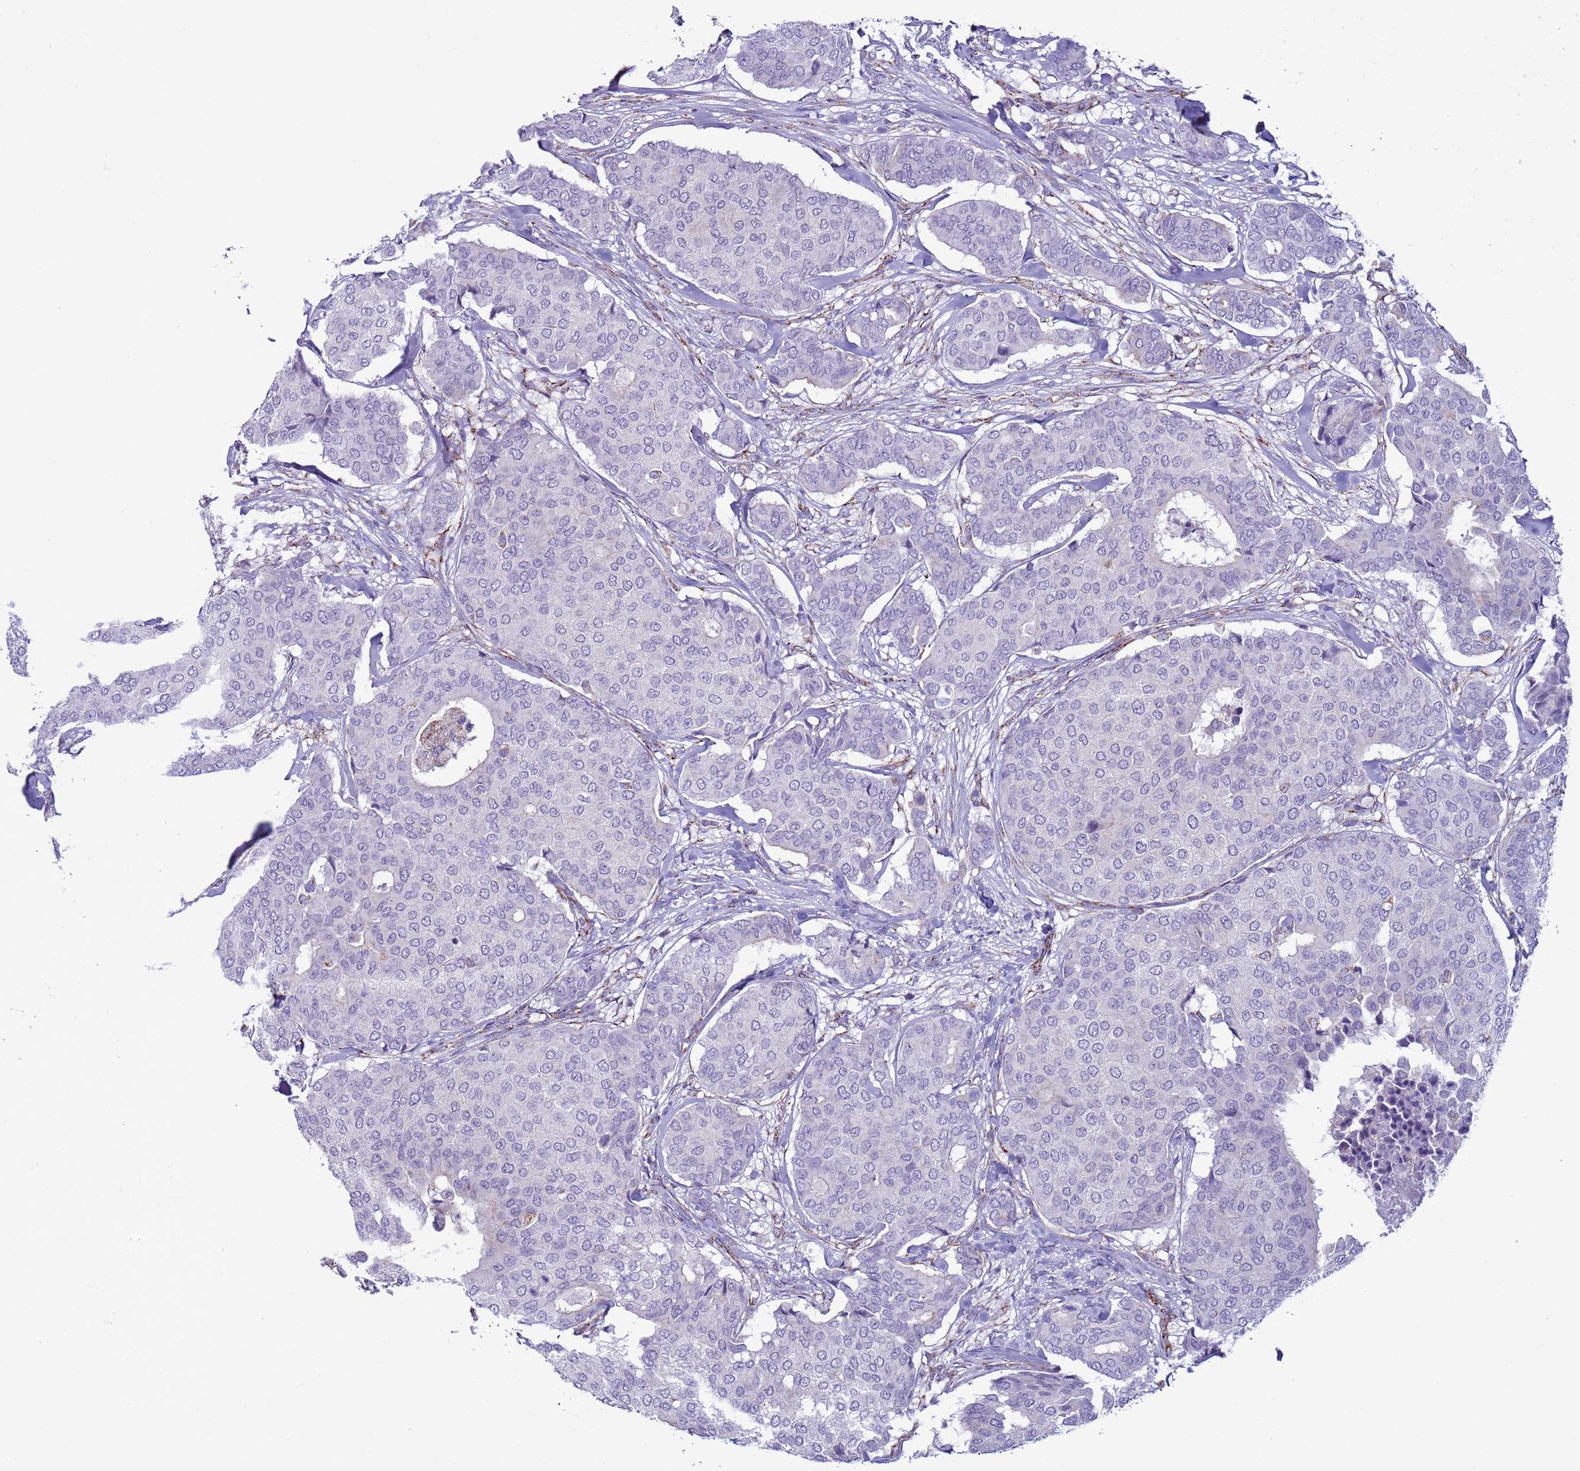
{"staining": {"intensity": "negative", "quantity": "none", "location": "none"}, "tissue": "breast cancer", "cell_type": "Tumor cells", "image_type": "cancer", "snomed": [{"axis": "morphology", "description": "Duct carcinoma"}, {"axis": "topography", "description": "Breast"}], "caption": "Immunohistochemical staining of human invasive ductal carcinoma (breast) shows no significant staining in tumor cells.", "gene": "NCALD", "patient": {"sex": "female", "age": 75}}